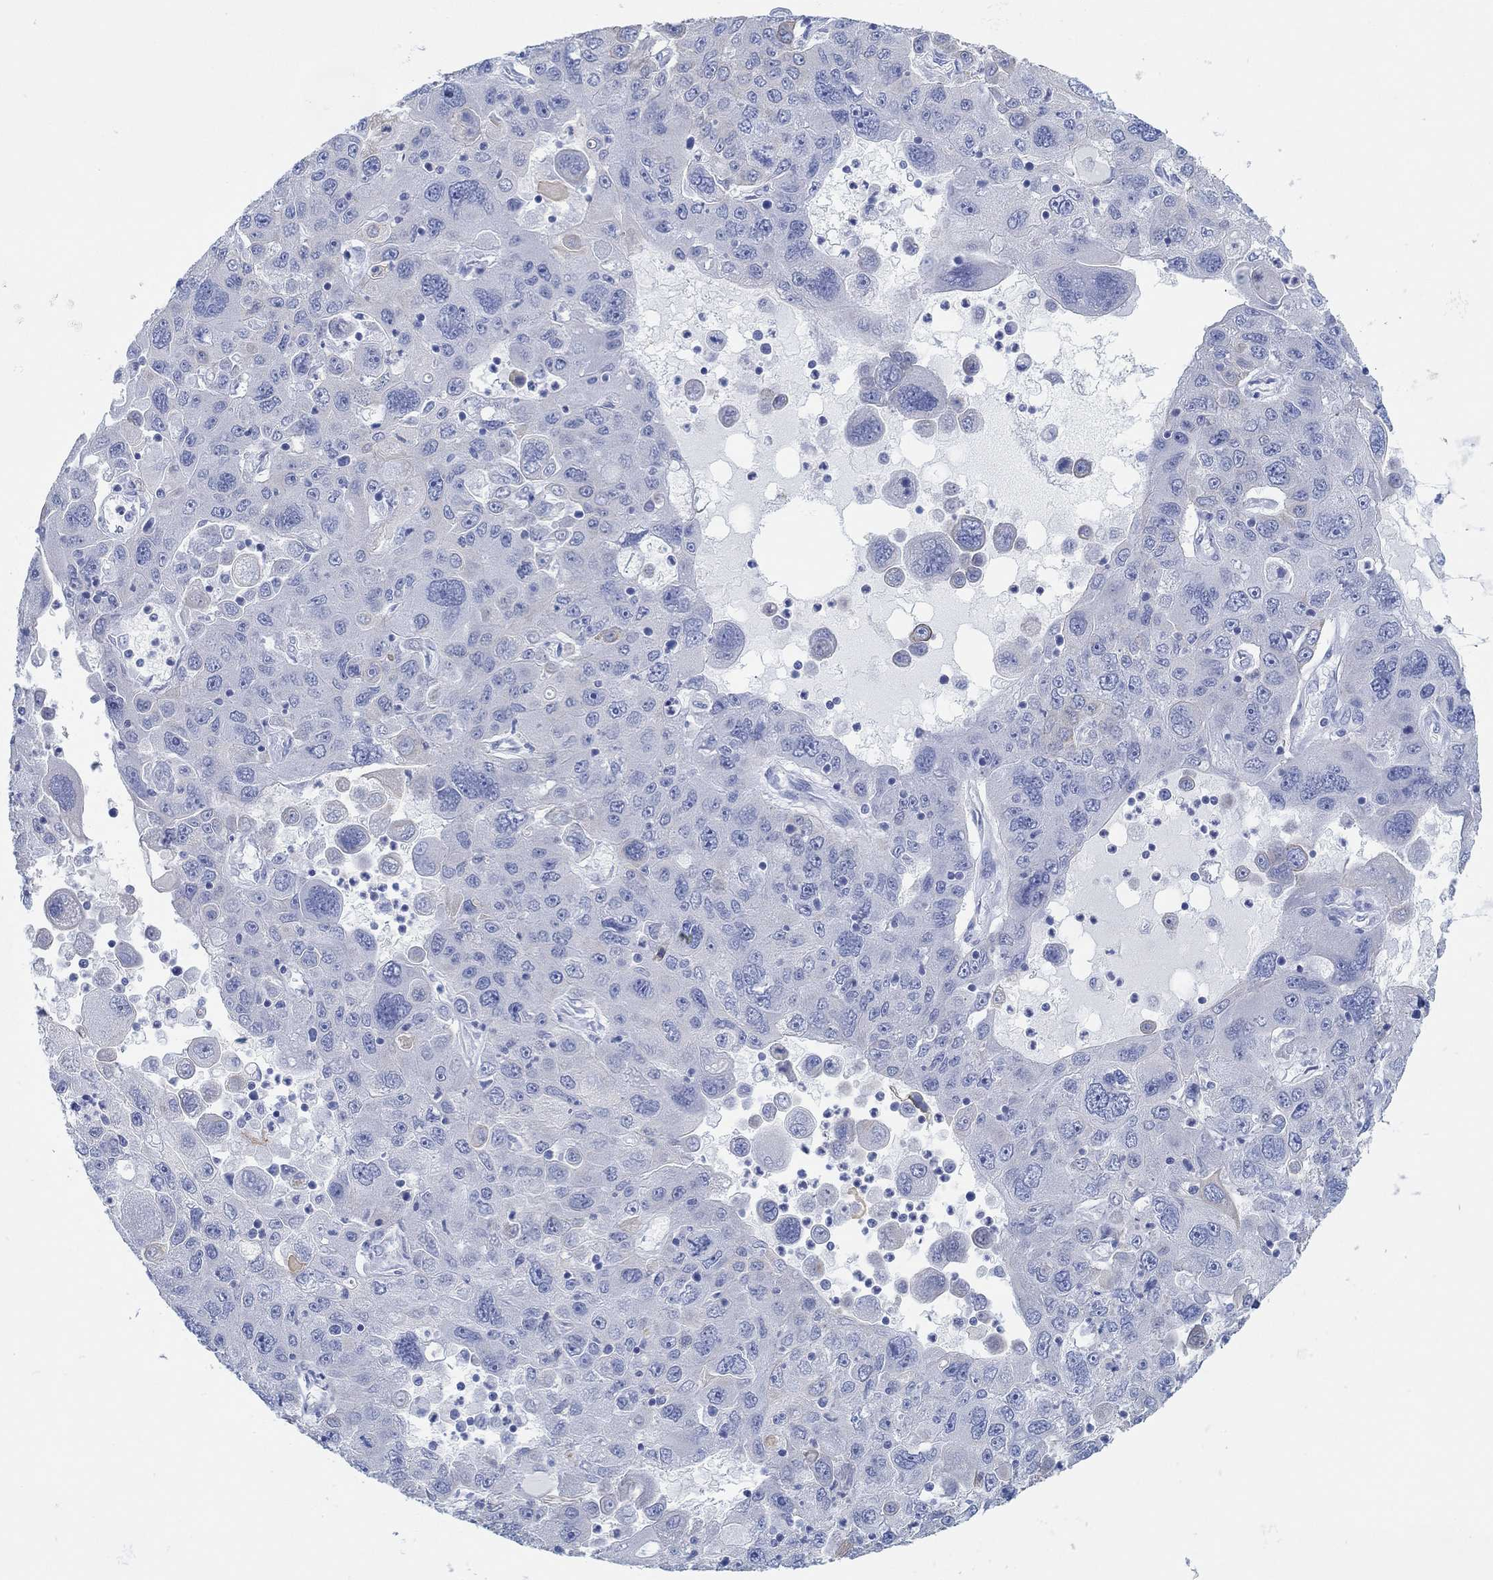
{"staining": {"intensity": "negative", "quantity": "none", "location": "none"}, "tissue": "stomach cancer", "cell_type": "Tumor cells", "image_type": "cancer", "snomed": [{"axis": "morphology", "description": "Adenocarcinoma, NOS"}, {"axis": "topography", "description": "Stomach"}], "caption": "A high-resolution image shows immunohistochemistry (IHC) staining of stomach cancer, which exhibits no significant positivity in tumor cells.", "gene": "AK8", "patient": {"sex": "male", "age": 56}}